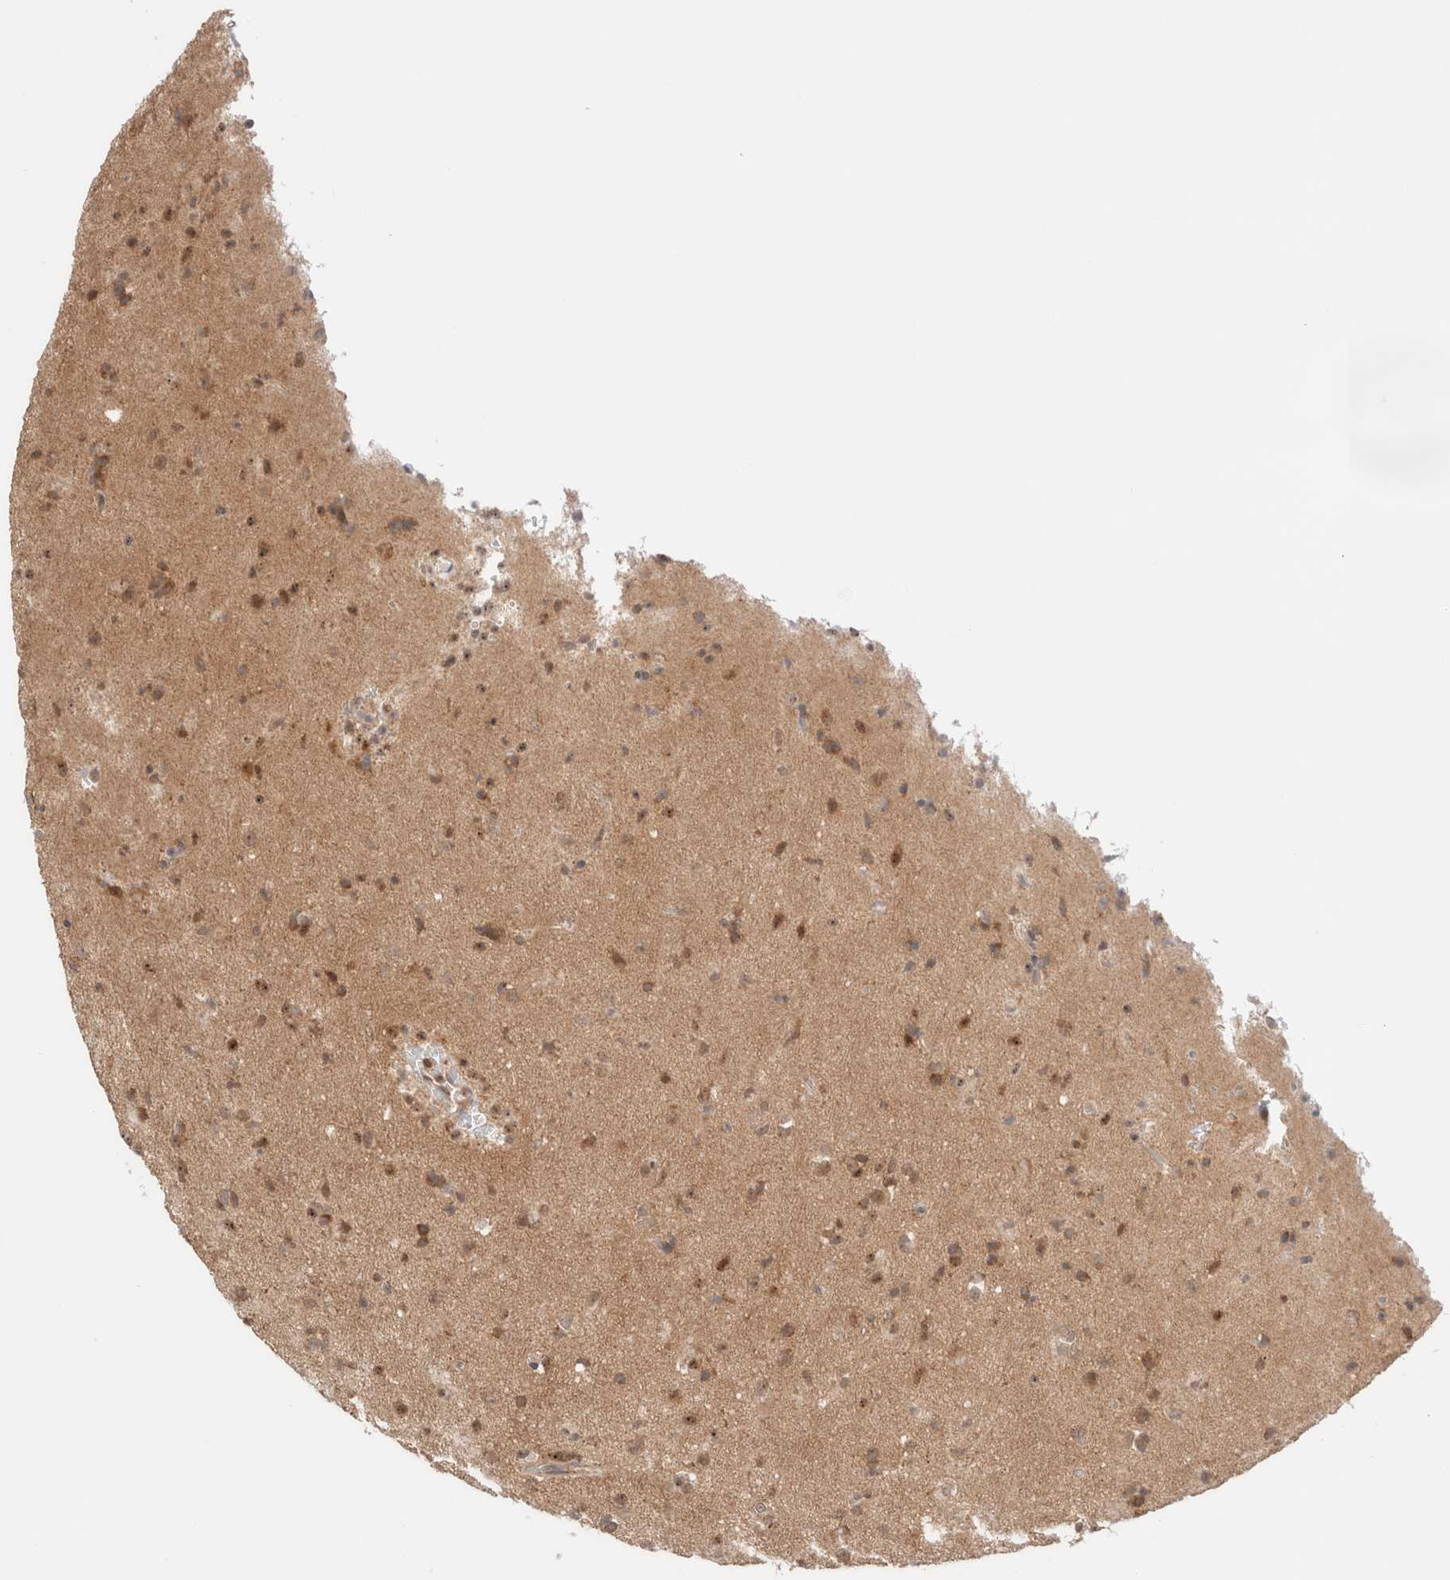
{"staining": {"intensity": "moderate", "quantity": ">75%", "location": "cytoplasmic/membranous"}, "tissue": "glioma", "cell_type": "Tumor cells", "image_type": "cancer", "snomed": [{"axis": "morphology", "description": "Glioma, malignant, Low grade"}, {"axis": "topography", "description": "Brain"}], "caption": "The photomicrograph exhibits a brown stain indicating the presence of a protein in the cytoplasmic/membranous of tumor cells in malignant low-grade glioma.", "gene": "XKR4", "patient": {"sex": "male", "age": 65}}